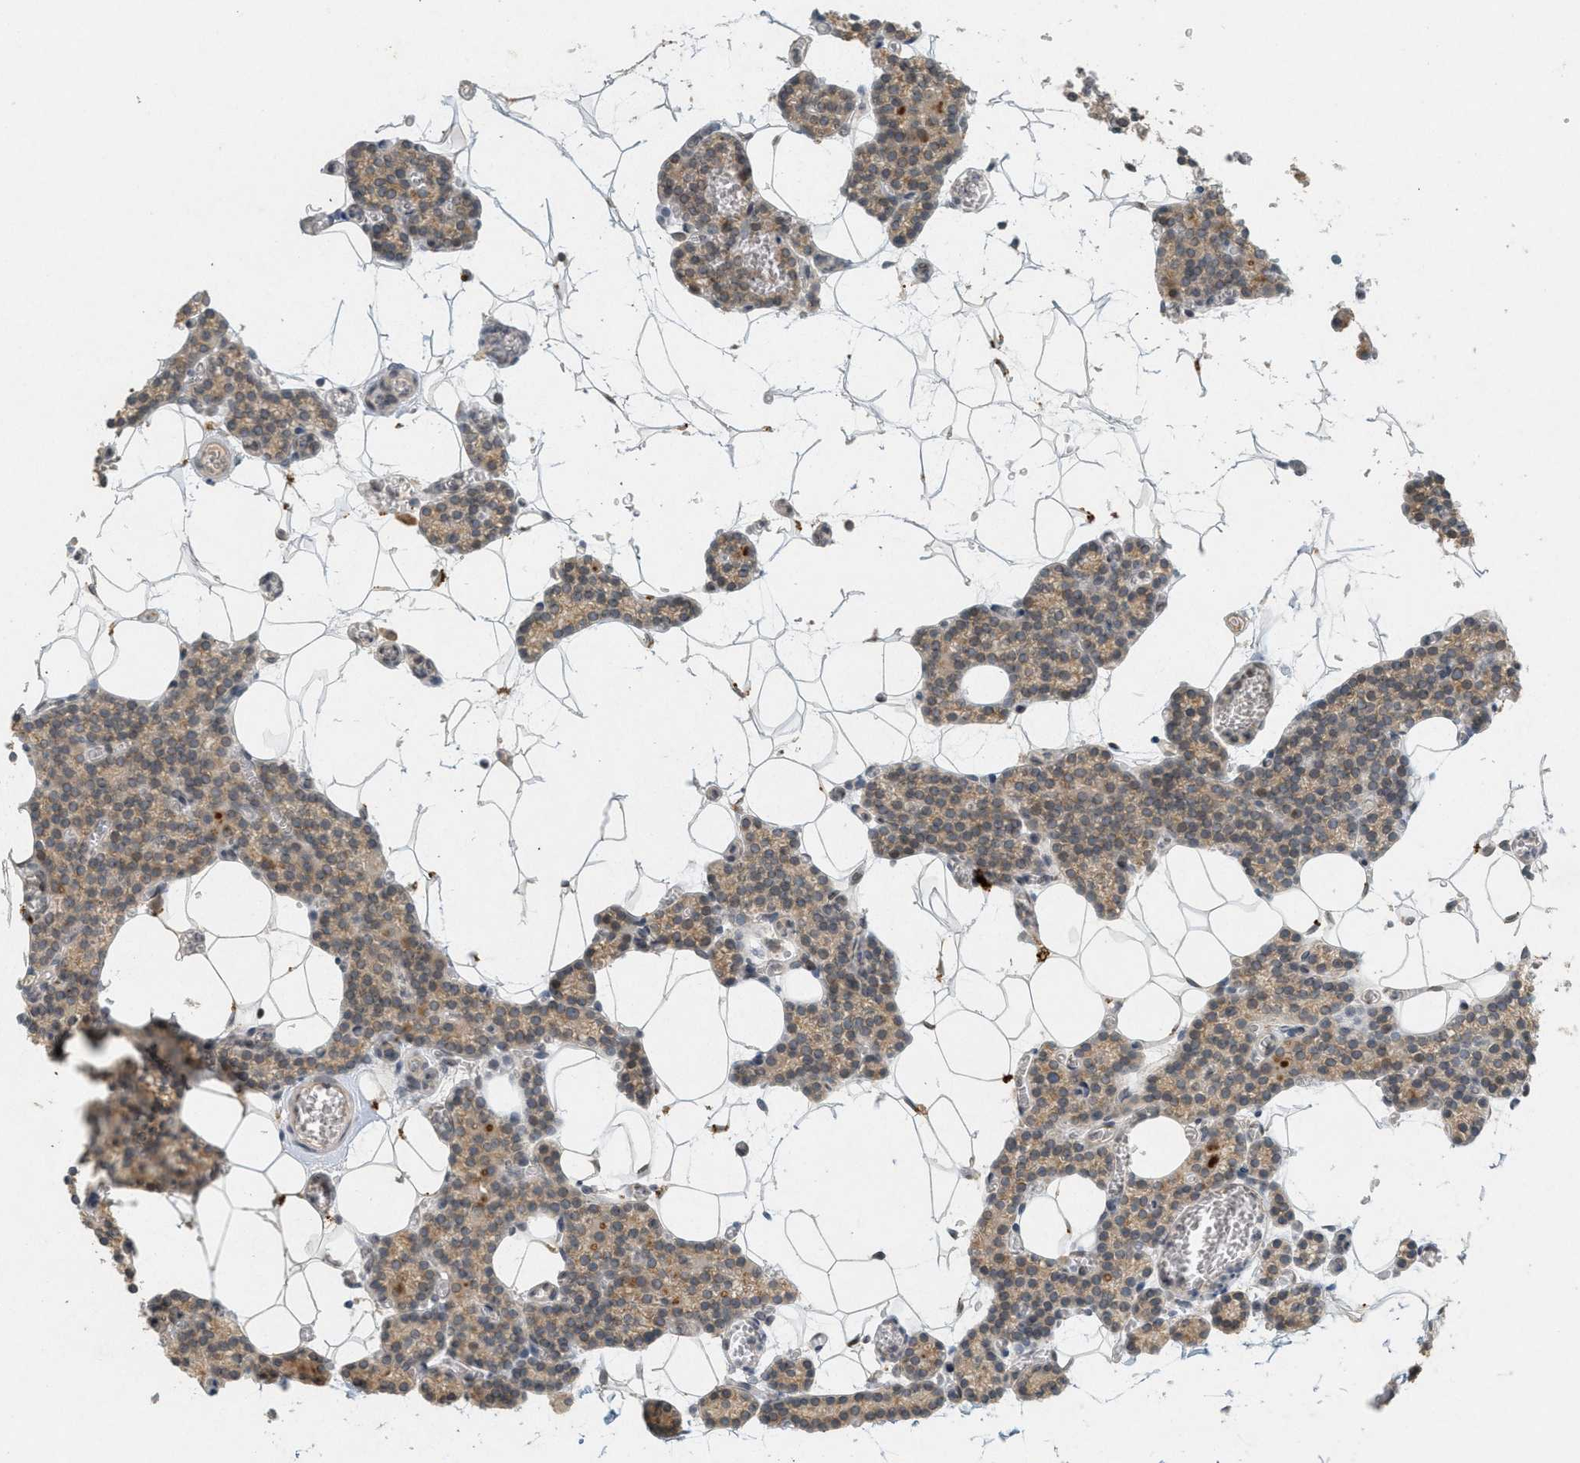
{"staining": {"intensity": "moderate", "quantity": ">75%", "location": "cytoplasmic/membranous"}, "tissue": "parathyroid gland", "cell_type": "Glandular cells", "image_type": "normal", "snomed": [{"axis": "morphology", "description": "Normal tissue, NOS"}, {"axis": "morphology", "description": "Adenoma, NOS"}, {"axis": "topography", "description": "Parathyroid gland"}], "caption": "DAB (3,3'-diaminobenzidine) immunohistochemical staining of normal parathyroid gland demonstrates moderate cytoplasmic/membranous protein positivity in approximately >75% of glandular cells. (IHC, brightfield microscopy, high magnification).", "gene": "ABHD6", "patient": {"sex": "female", "age": 58}}